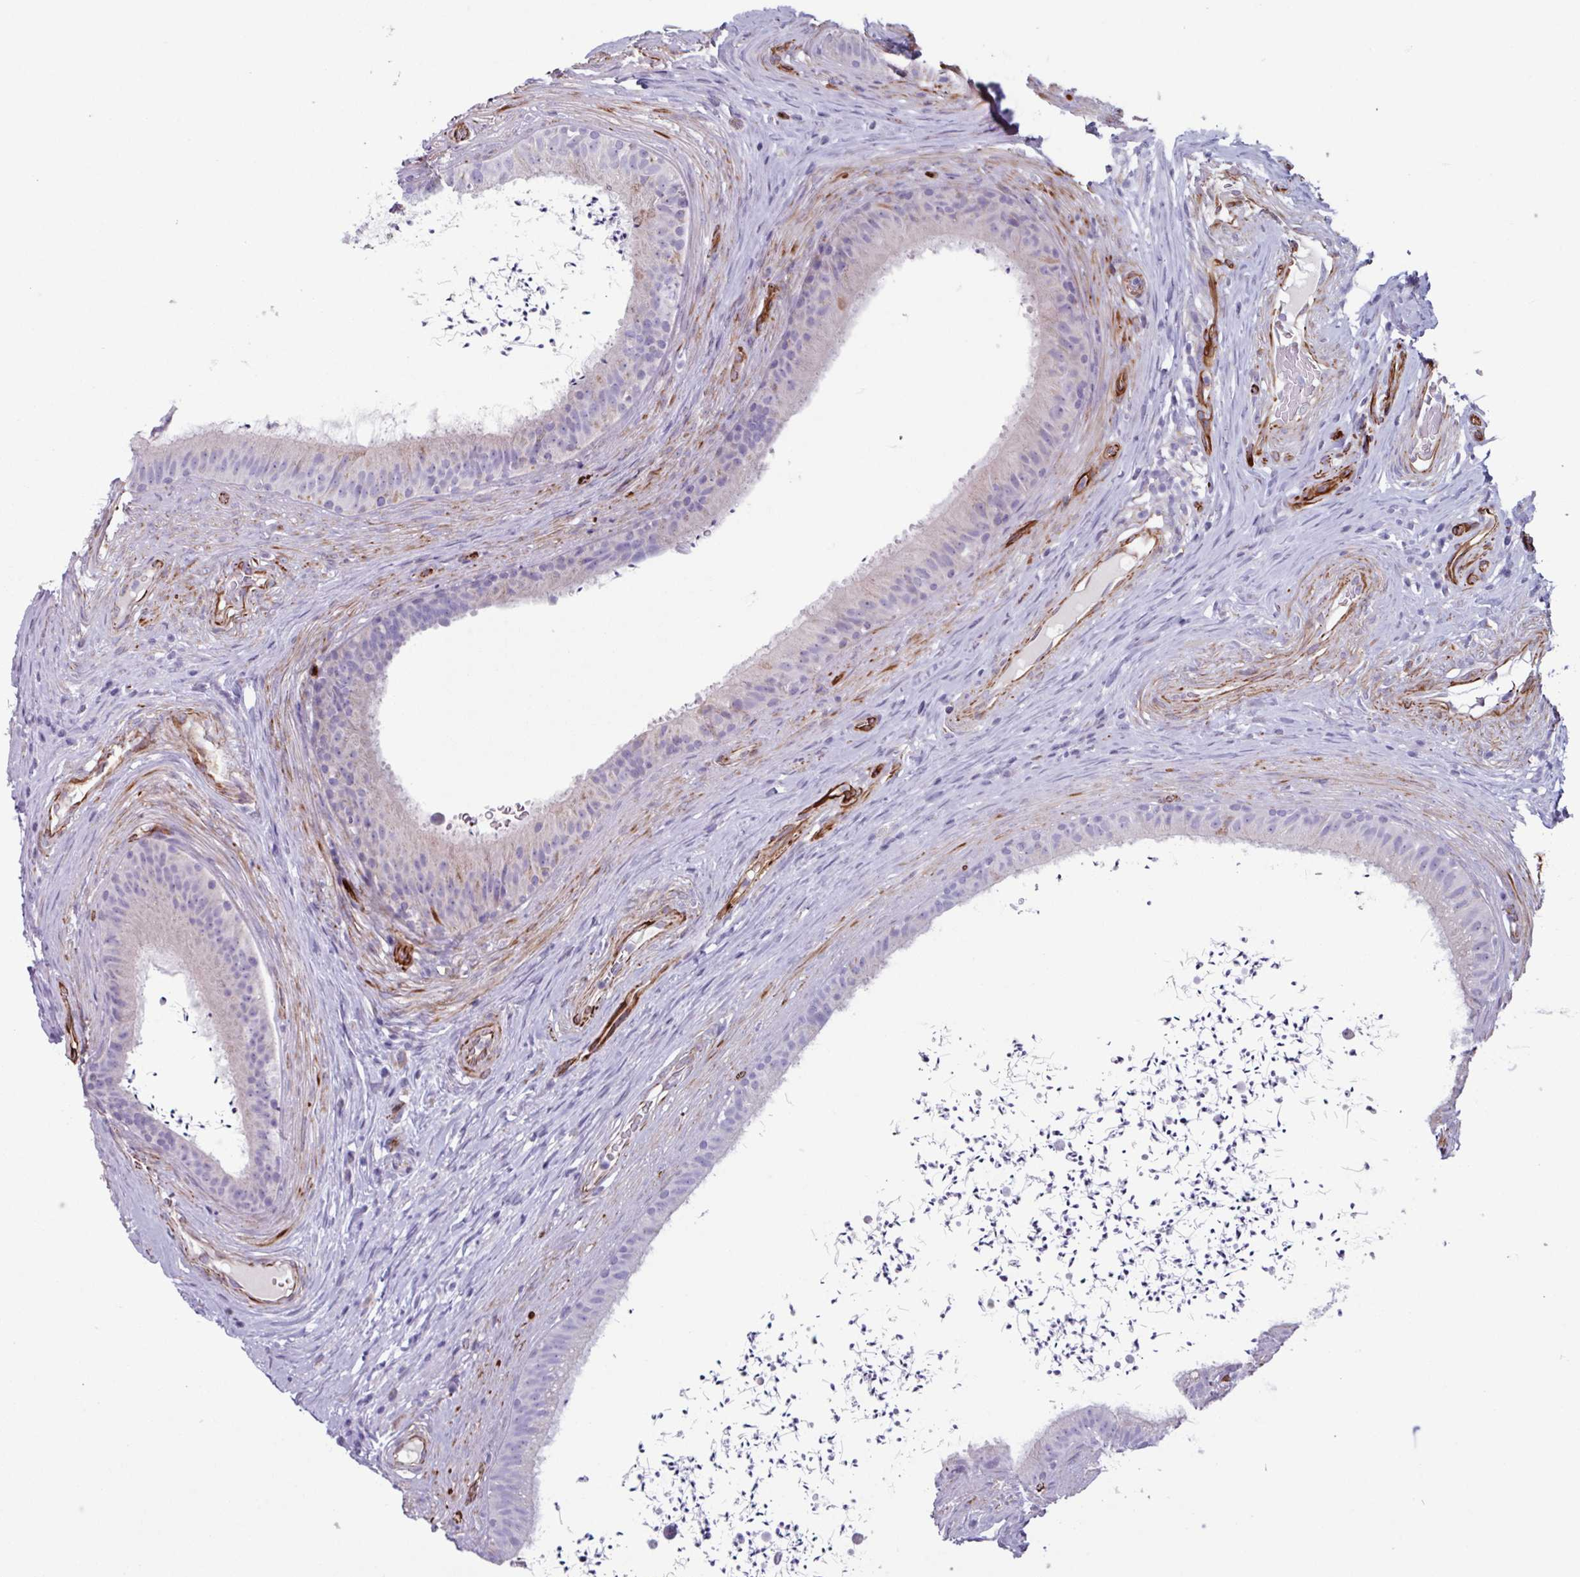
{"staining": {"intensity": "negative", "quantity": "none", "location": "none"}, "tissue": "epididymis", "cell_type": "Glandular cells", "image_type": "normal", "snomed": [{"axis": "morphology", "description": "Normal tissue, NOS"}, {"axis": "topography", "description": "Testis"}, {"axis": "topography", "description": "Epididymis"}], "caption": "Immunohistochemistry image of benign epididymis stained for a protein (brown), which reveals no staining in glandular cells. (DAB (3,3'-diaminobenzidine) immunohistochemistry, high magnification).", "gene": "BTD", "patient": {"sex": "male", "age": 41}}